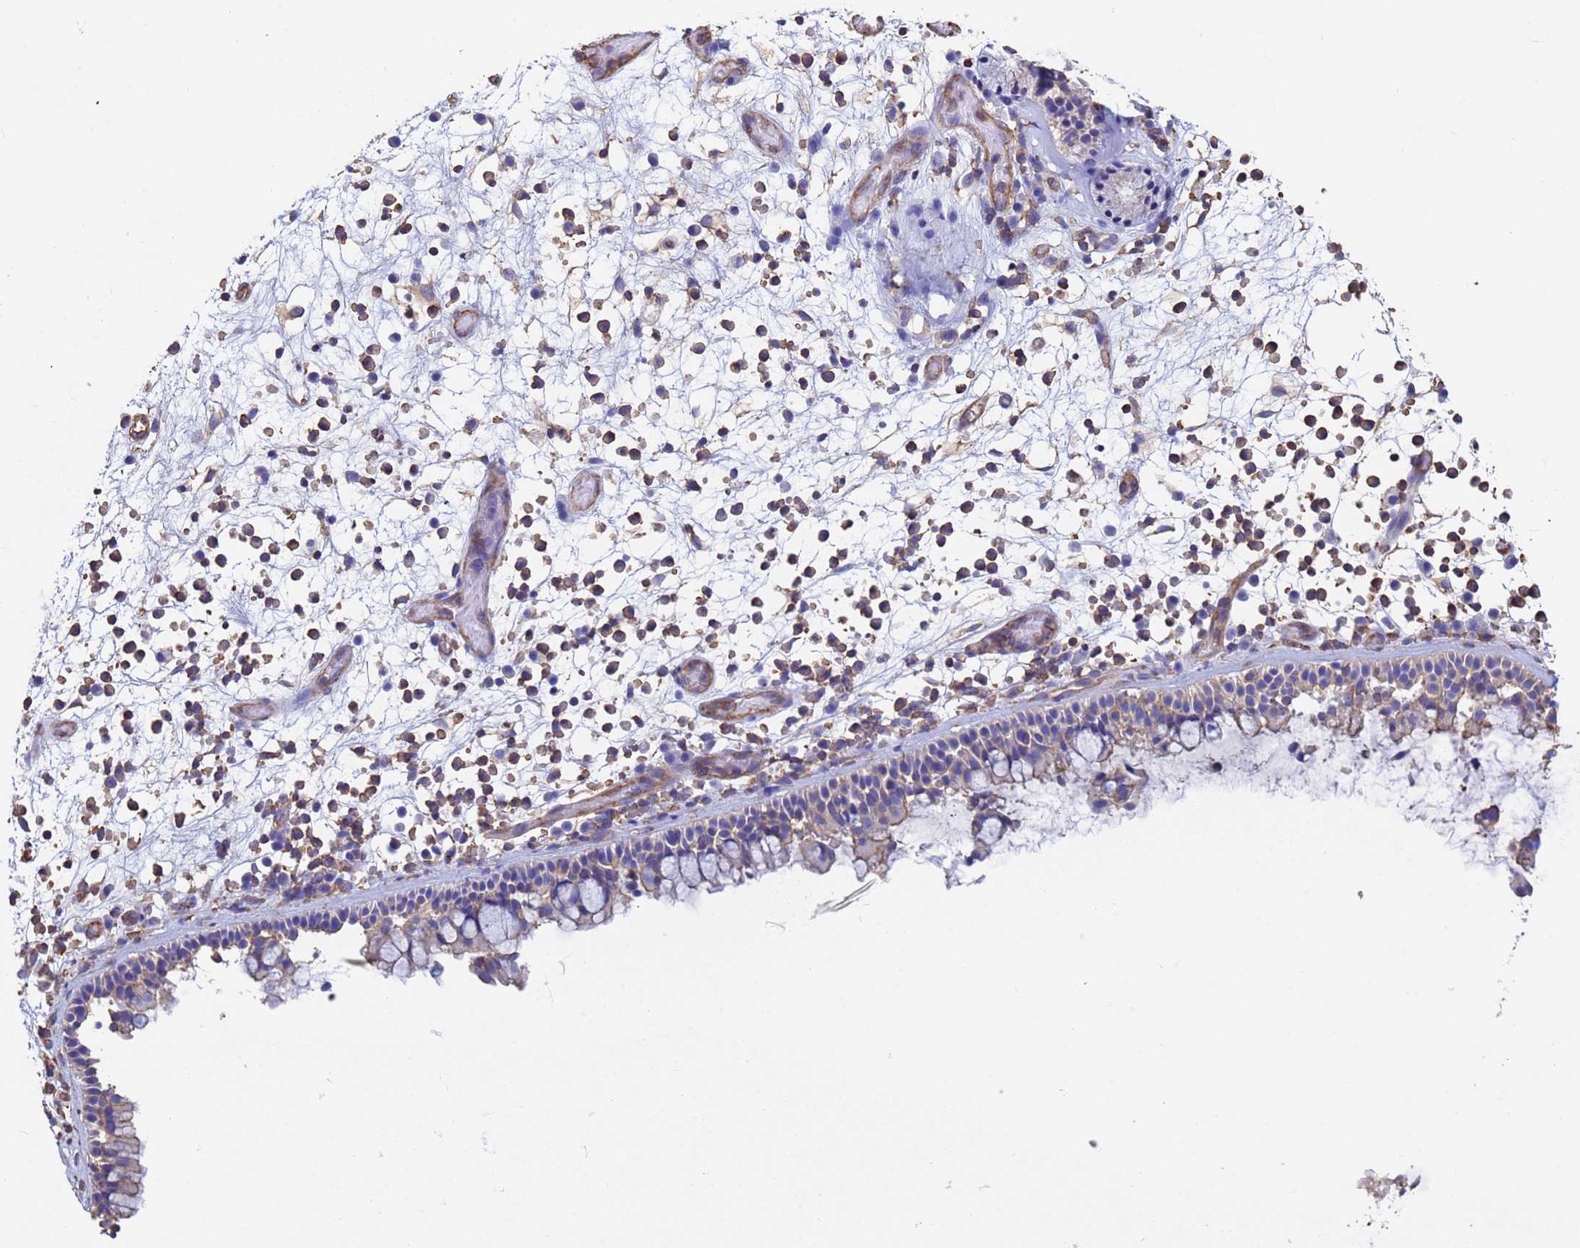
{"staining": {"intensity": "weak", "quantity": "25%-75%", "location": "cytoplasmic/membranous"}, "tissue": "nasopharynx", "cell_type": "Respiratory epithelial cells", "image_type": "normal", "snomed": [{"axis": "morphology", "description": "Normal tissue, NOS"}, {"axis": "morphology", "description": "Inflammation, NOS"}, {"axis": "morphology", "description": "Malignant melanoma, Metastatic site"}, {"axis": "topography", "description": "Nasopharynx"}], "caption": "The photomicrograph demonstrates immunohistochemical staining of benign nasopharynx. There is weak cytoplasmic/membranous staining is seen in about 25%-75% of respiratory epithelial cells. The staining is performed using DAB brown chromogen to label protein expression. The nuclei are counter-stained blue using hematoxylin.", "gene": "MYL12A", "patient": {"sex": "male", "age": 70}}